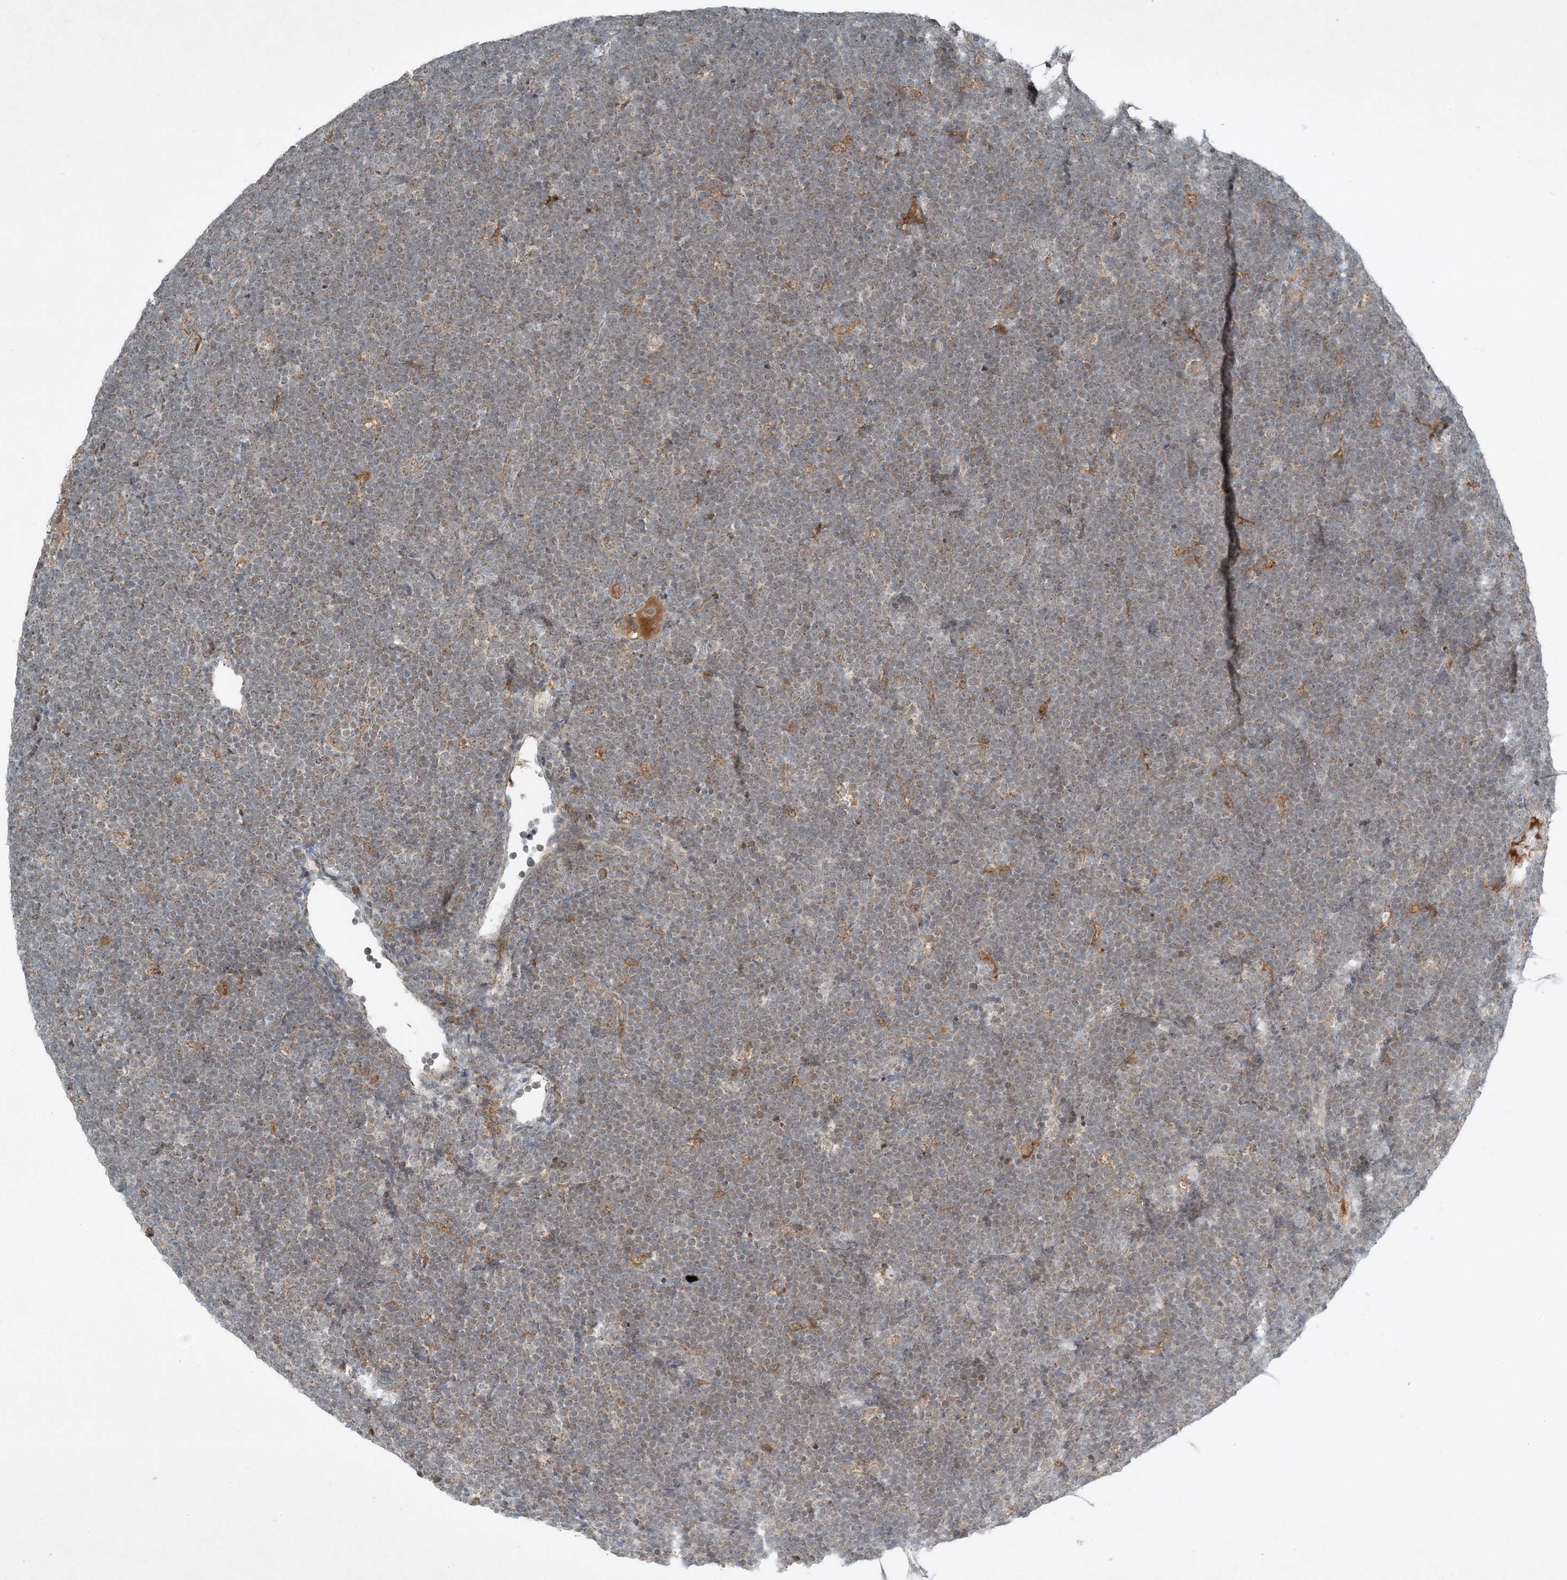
{"staining": {"intensity": "weak", "quantity": ">75%", "location": "cytoplasmic/membranous"}, "tissue": "lymphoma", "cell_type": "Tumor cells", "image_type": "cancer", "snomed": [{"axis": "morphology", "description": "Malignant lymphoma, non-Hodgkin's type, High grade"}, {"axis": "topography", "description": "Lymph node"}], "caption": "A micrograph showing weak cytoplasmic/membranous expression in about >75% of tumor cells in high-grade malignant lymphoma, non-Hodgkin's type, as visualized by brown immunohistochemical staining.", "gene": "MITD1", "patient": {"sex": "male", "age": 13}}